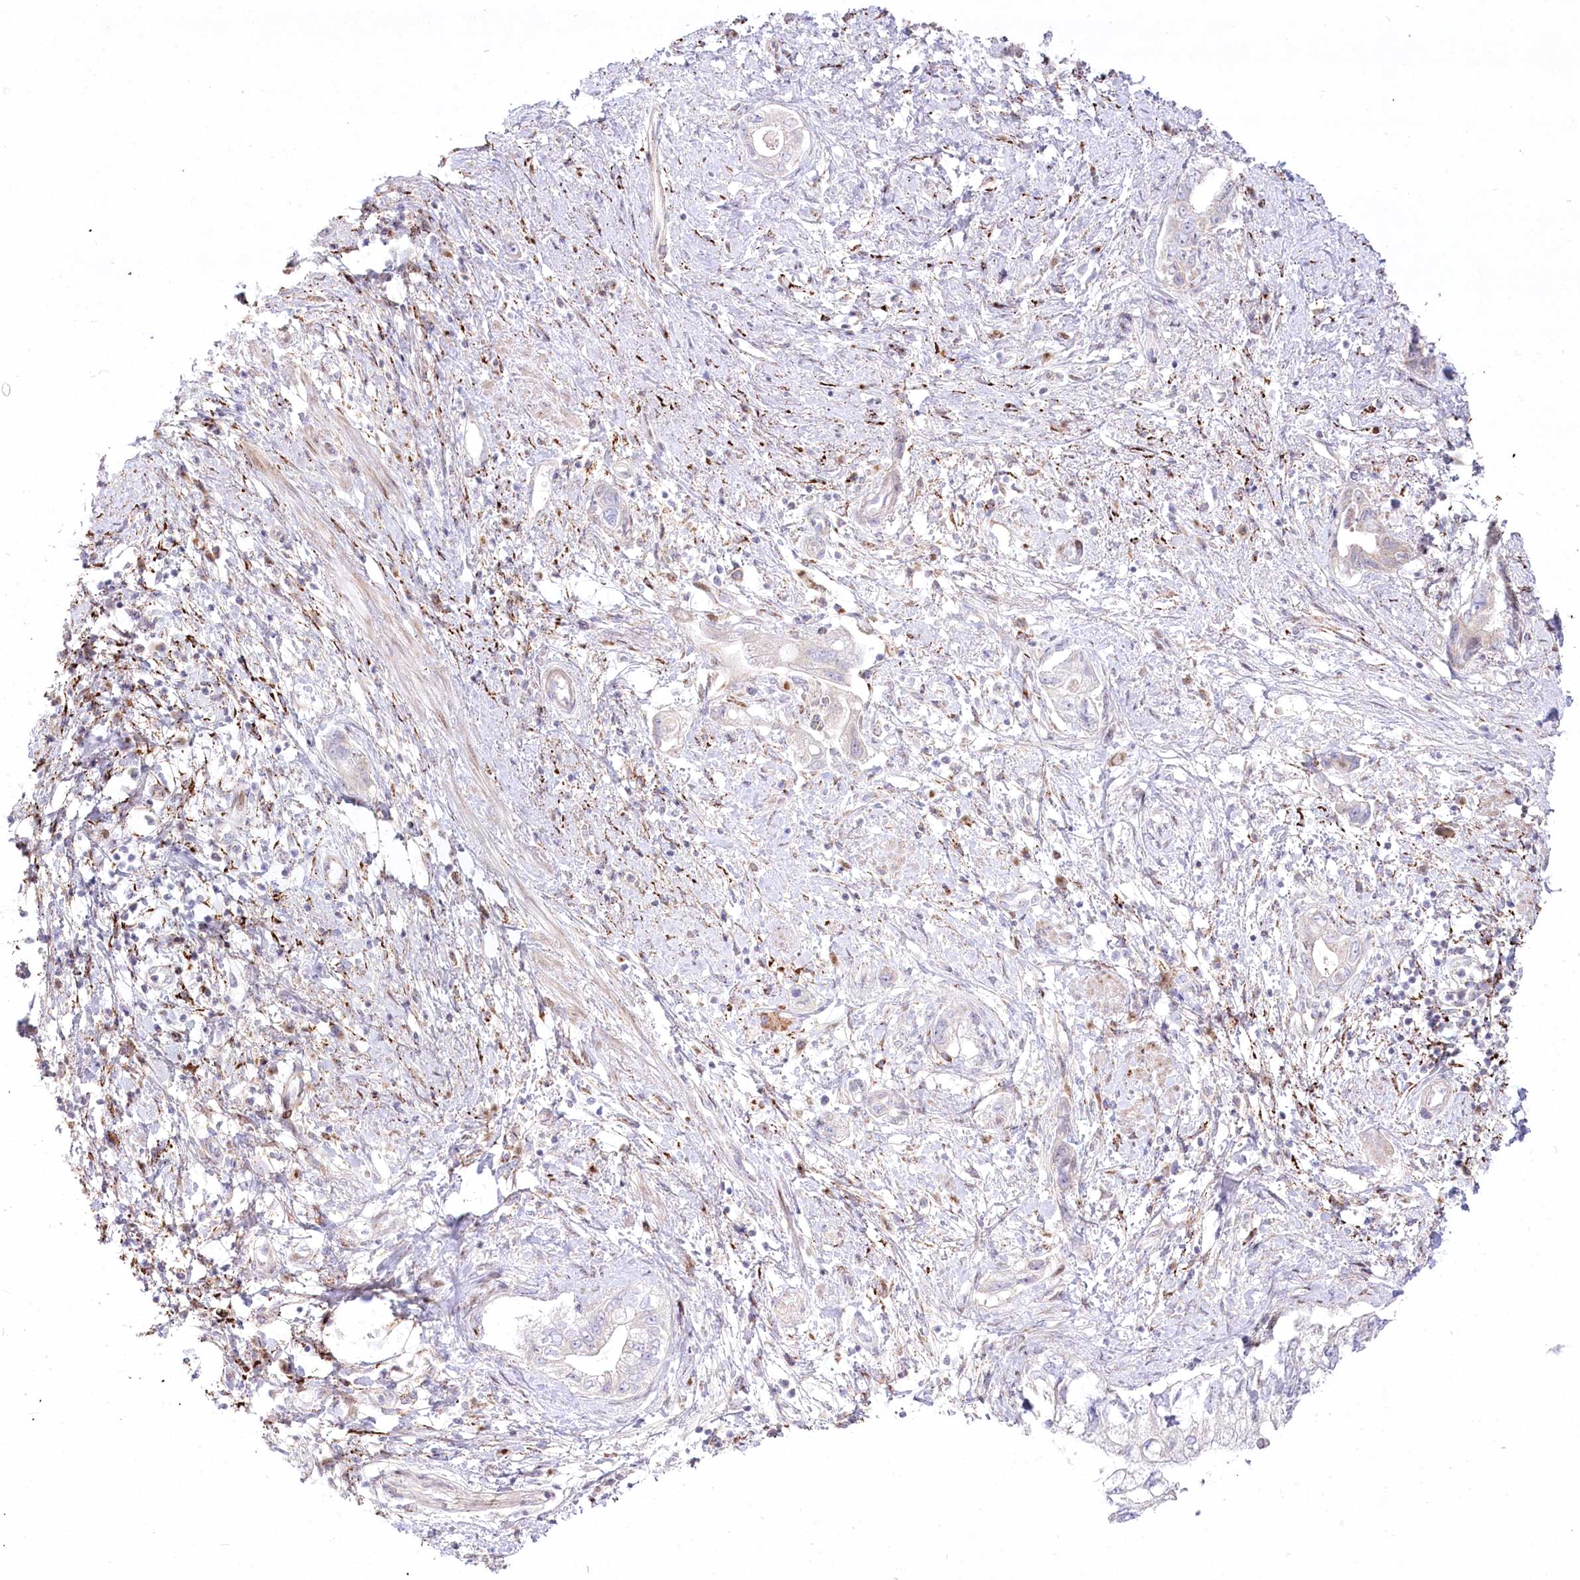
{"staining": {"intensity": "negative", "quantity": "none", "location": "none"}, "tissue": "pancreatic cancer", "cell_type": "Tumor cells", "image_type": "cancer", "snomed": [{"axis": "morphology", "description": "Adenocarcinoma, NOS"}, {"axis": "topography", "description": "Pancreas"}], "caption": "Tumor cells are negative for brown protein staining in pancreatic cancer.", "gene": "CEP164", "patient": {"sex": "female", "age": 73}}